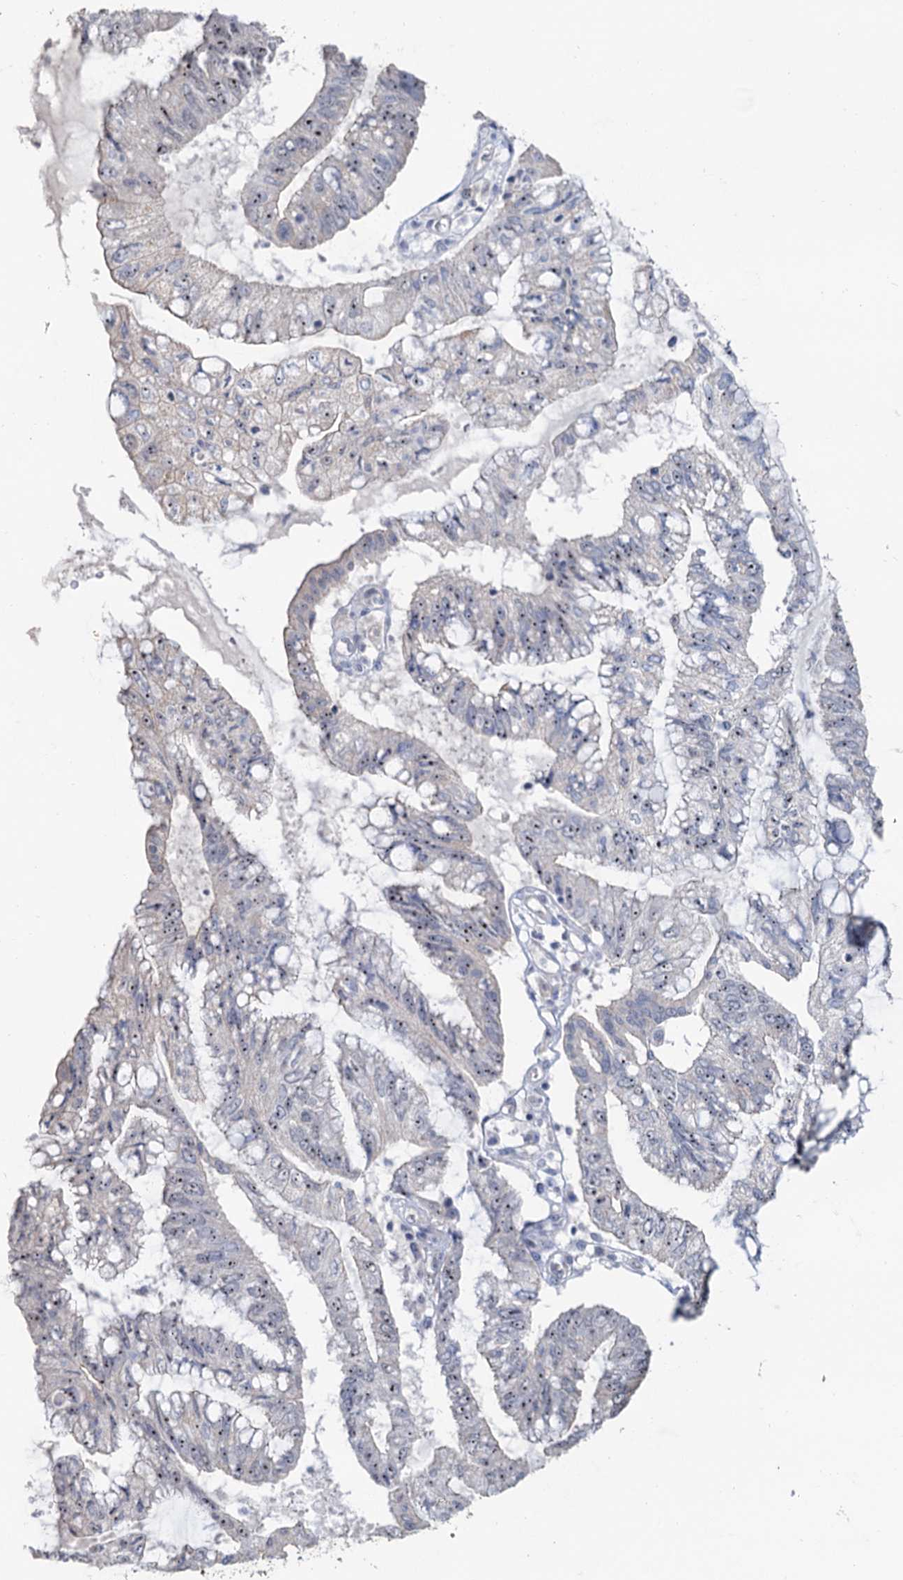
{"staining": {"intensity": "weak", "quantity": "25%-75%", "location": "nuclear"}, "tissue": "pancreatic cancer", "cell_type": "Tumor cells", "image_type": "cancer", "snomed": [{"axis": "morphology", "description": "Adenocarcinoma, NOS"}, {"axis": "topography", "description": "Pancreas"}], "caption": "DAB (3,3'-diaminobenzidine) immunohistochemical staining of adenocarcinoma (pancreatic) displays weak nuclear protein expression in about 25%-75% of tumor cells. (Stains: DAB in brown, nuclei in blue, Microscopy: brightfield microscopy at high magnification).", "gene": "C2CD3", "patient": {"sex": "female", "age": 73}}